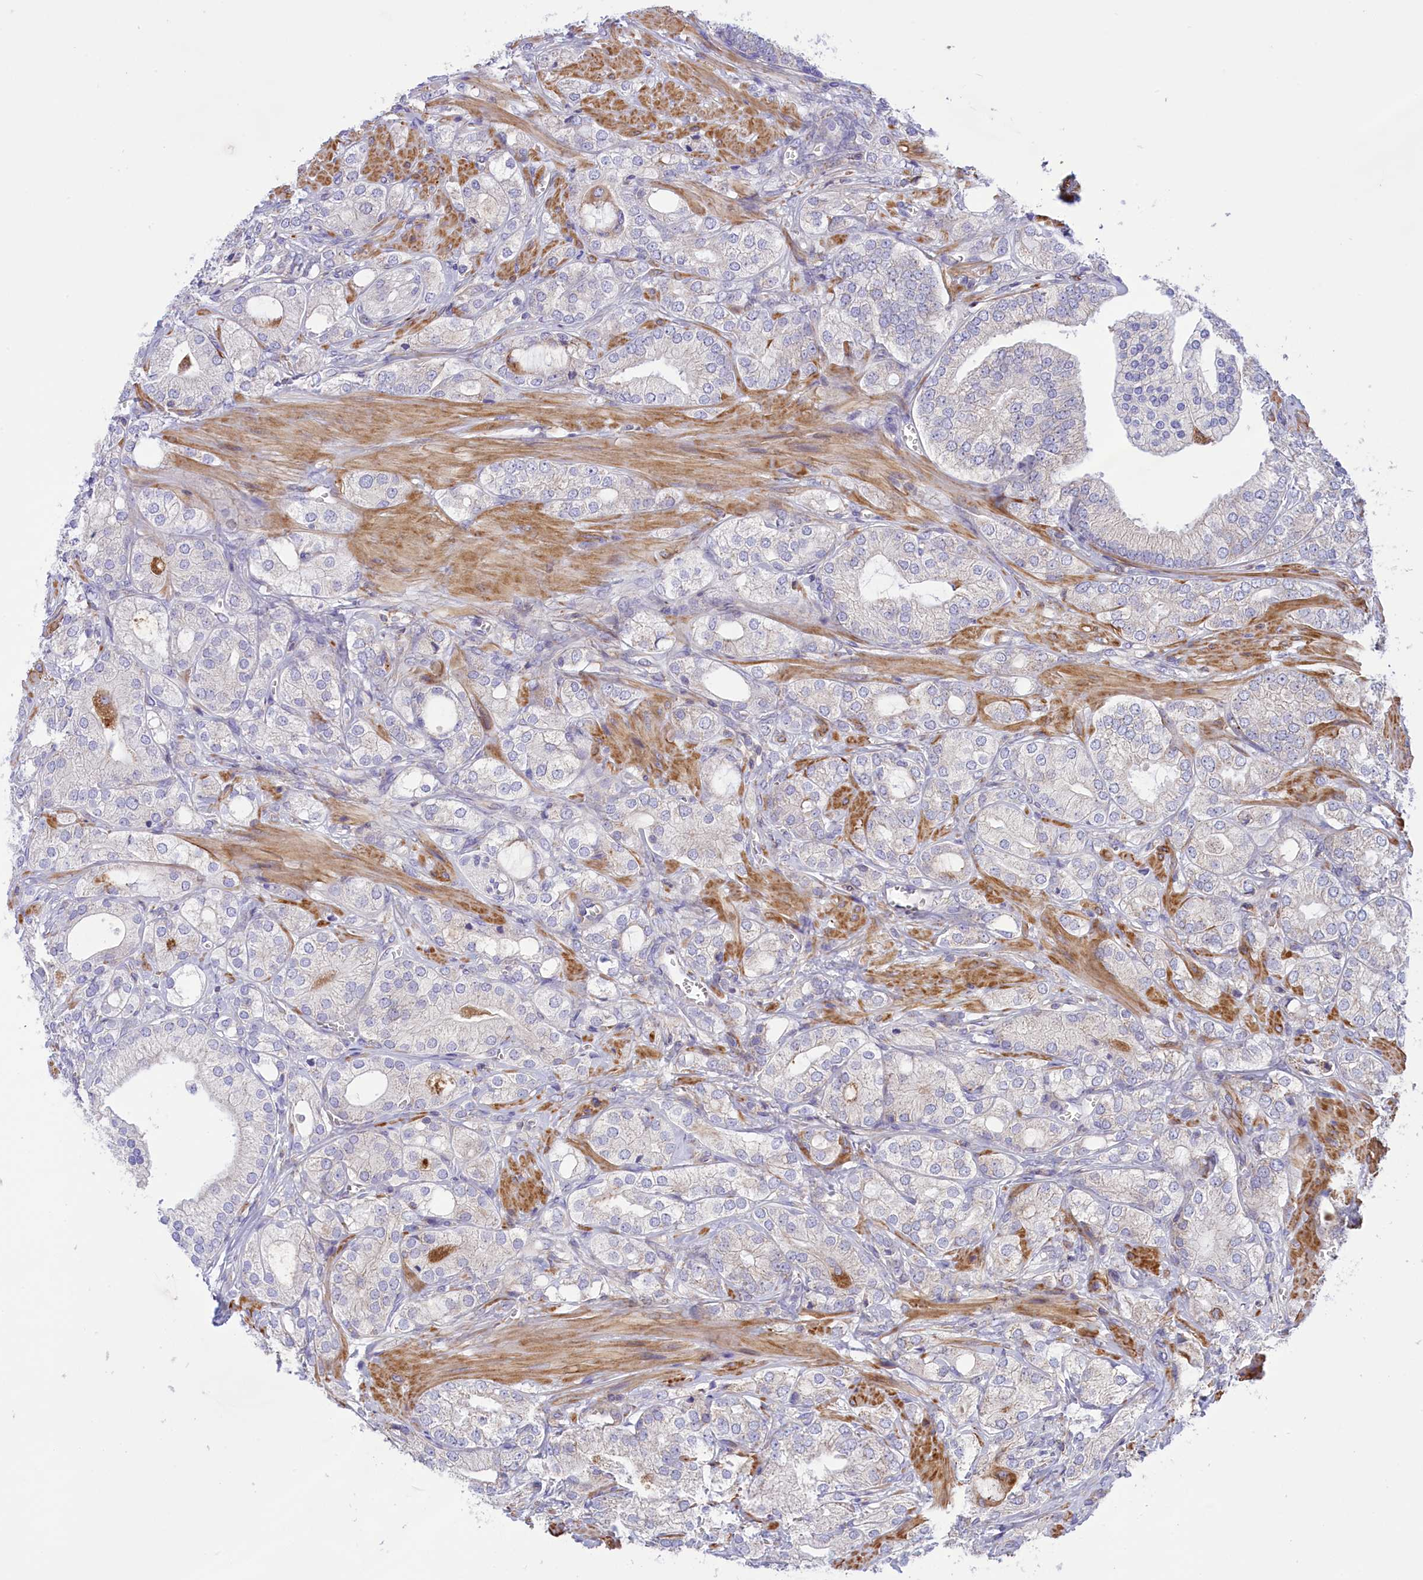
{"staining": {"intensity": "negative", "quantity": "none", "location": "none"}, "tissue": "prostate cancer", "cell_type": "Tumor cells", "image_type": "cancer", "snomed": [{"axis": "morphology", "description": "Adenocarcinoma, High grade"}, {"axis": "topography", "description": "Prostate"}], "caption": "Immunohistochemistry histopathology image of human prostate cancer stained for a protein (brown), which demonstrates no expression in tumor cells.", "gene": "CORO7-PAM16", "patient": {"sex": "male", "age": 50}}